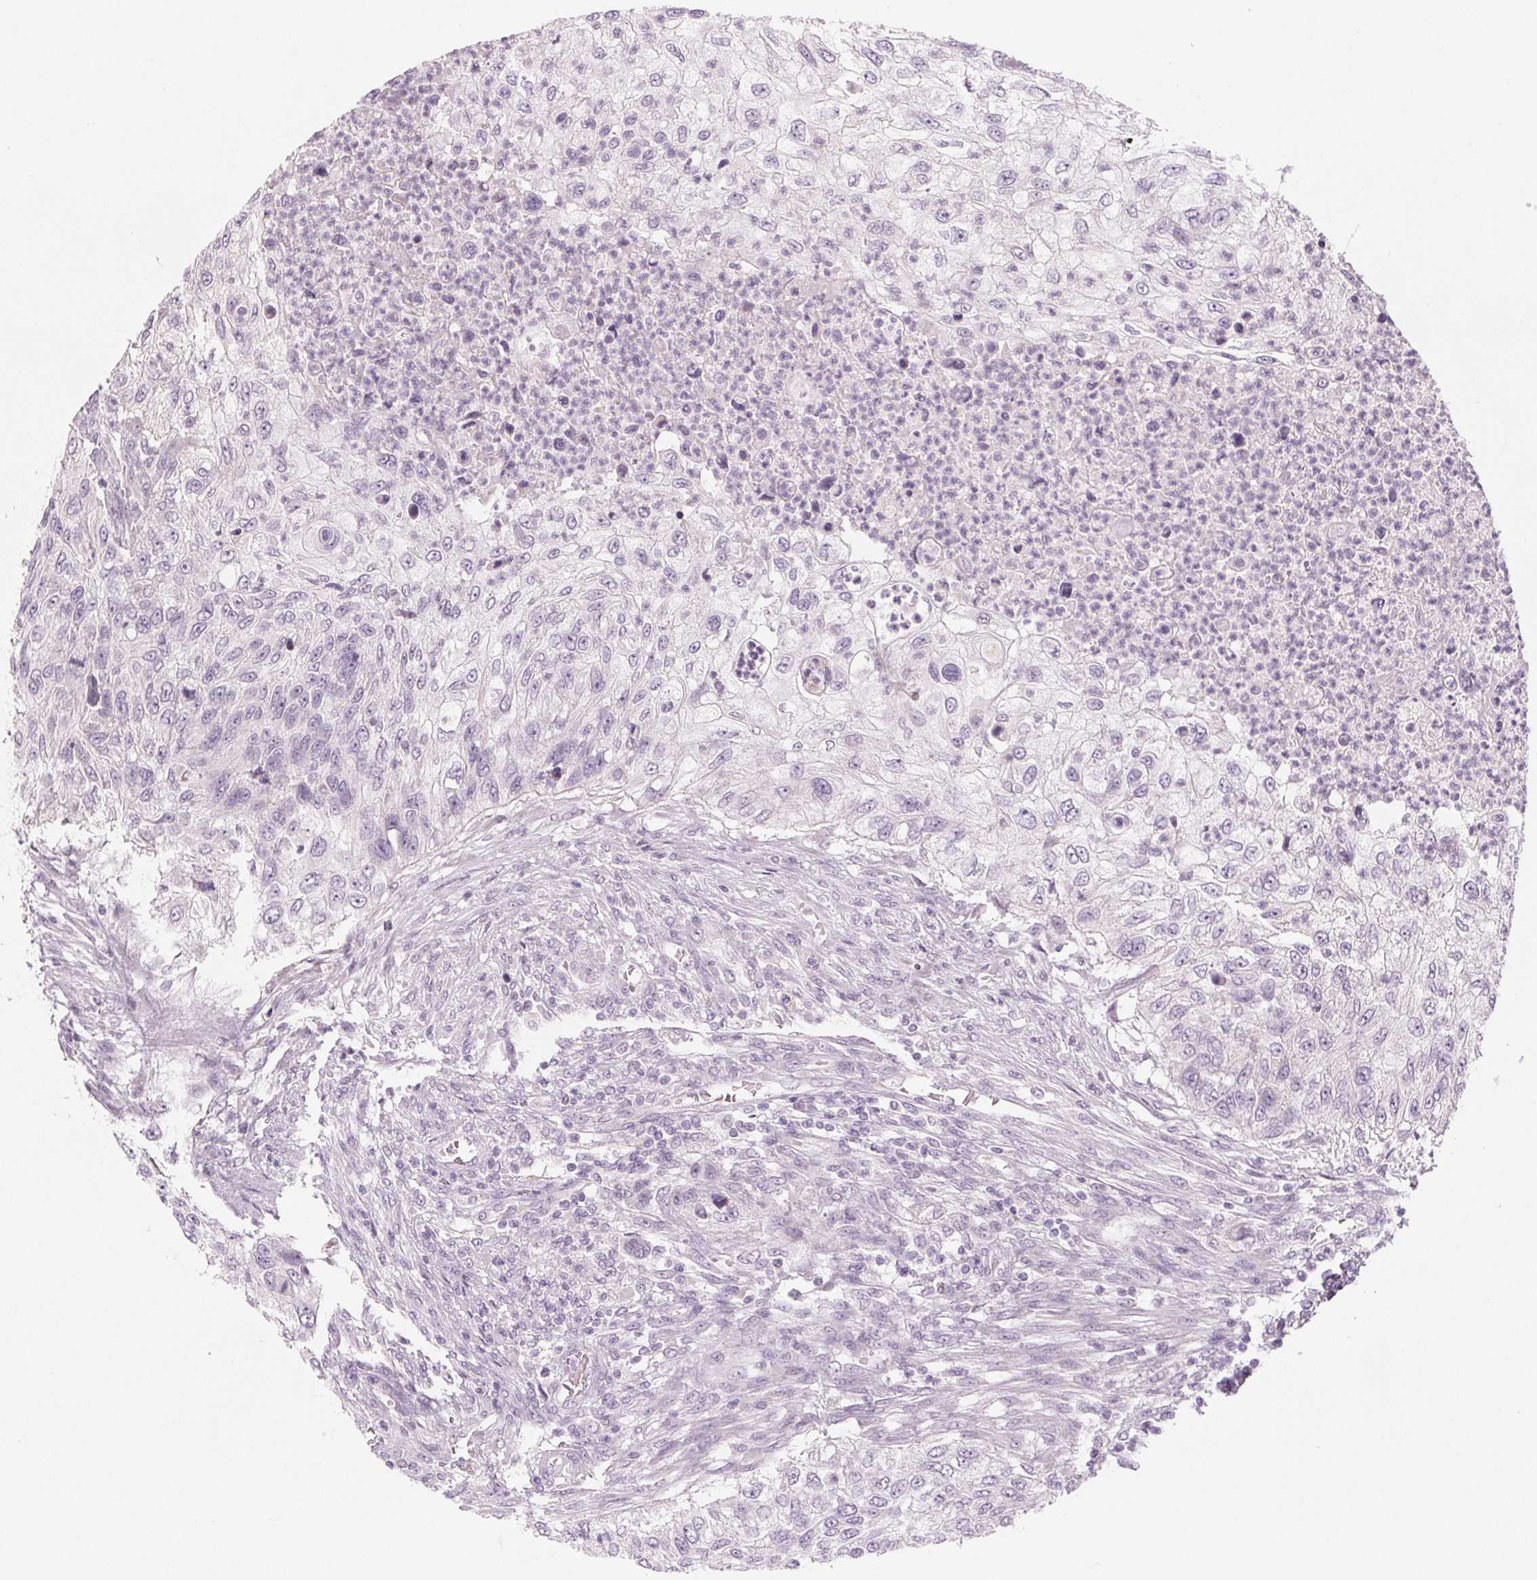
{"staining": {"intensity": "negative", "quantity": "none", "location": "none"}, "tissue": "urothelial cancer", "cell_type": "Tumor cells", "image_type": "cancer", "snomed": [{"axis": "morphology", "description": "Urothelial carcinoma, High grade"}, {"axis": "topography", "description": "Urinary bladder"}], "caption": "This is an immunohistochemistry (IHC) image of urothelial carcinoma (high-grade). There is no expression in tumor cells.", "gene": "EHHADH", "patient": {"sex": "female", "age": 60}}